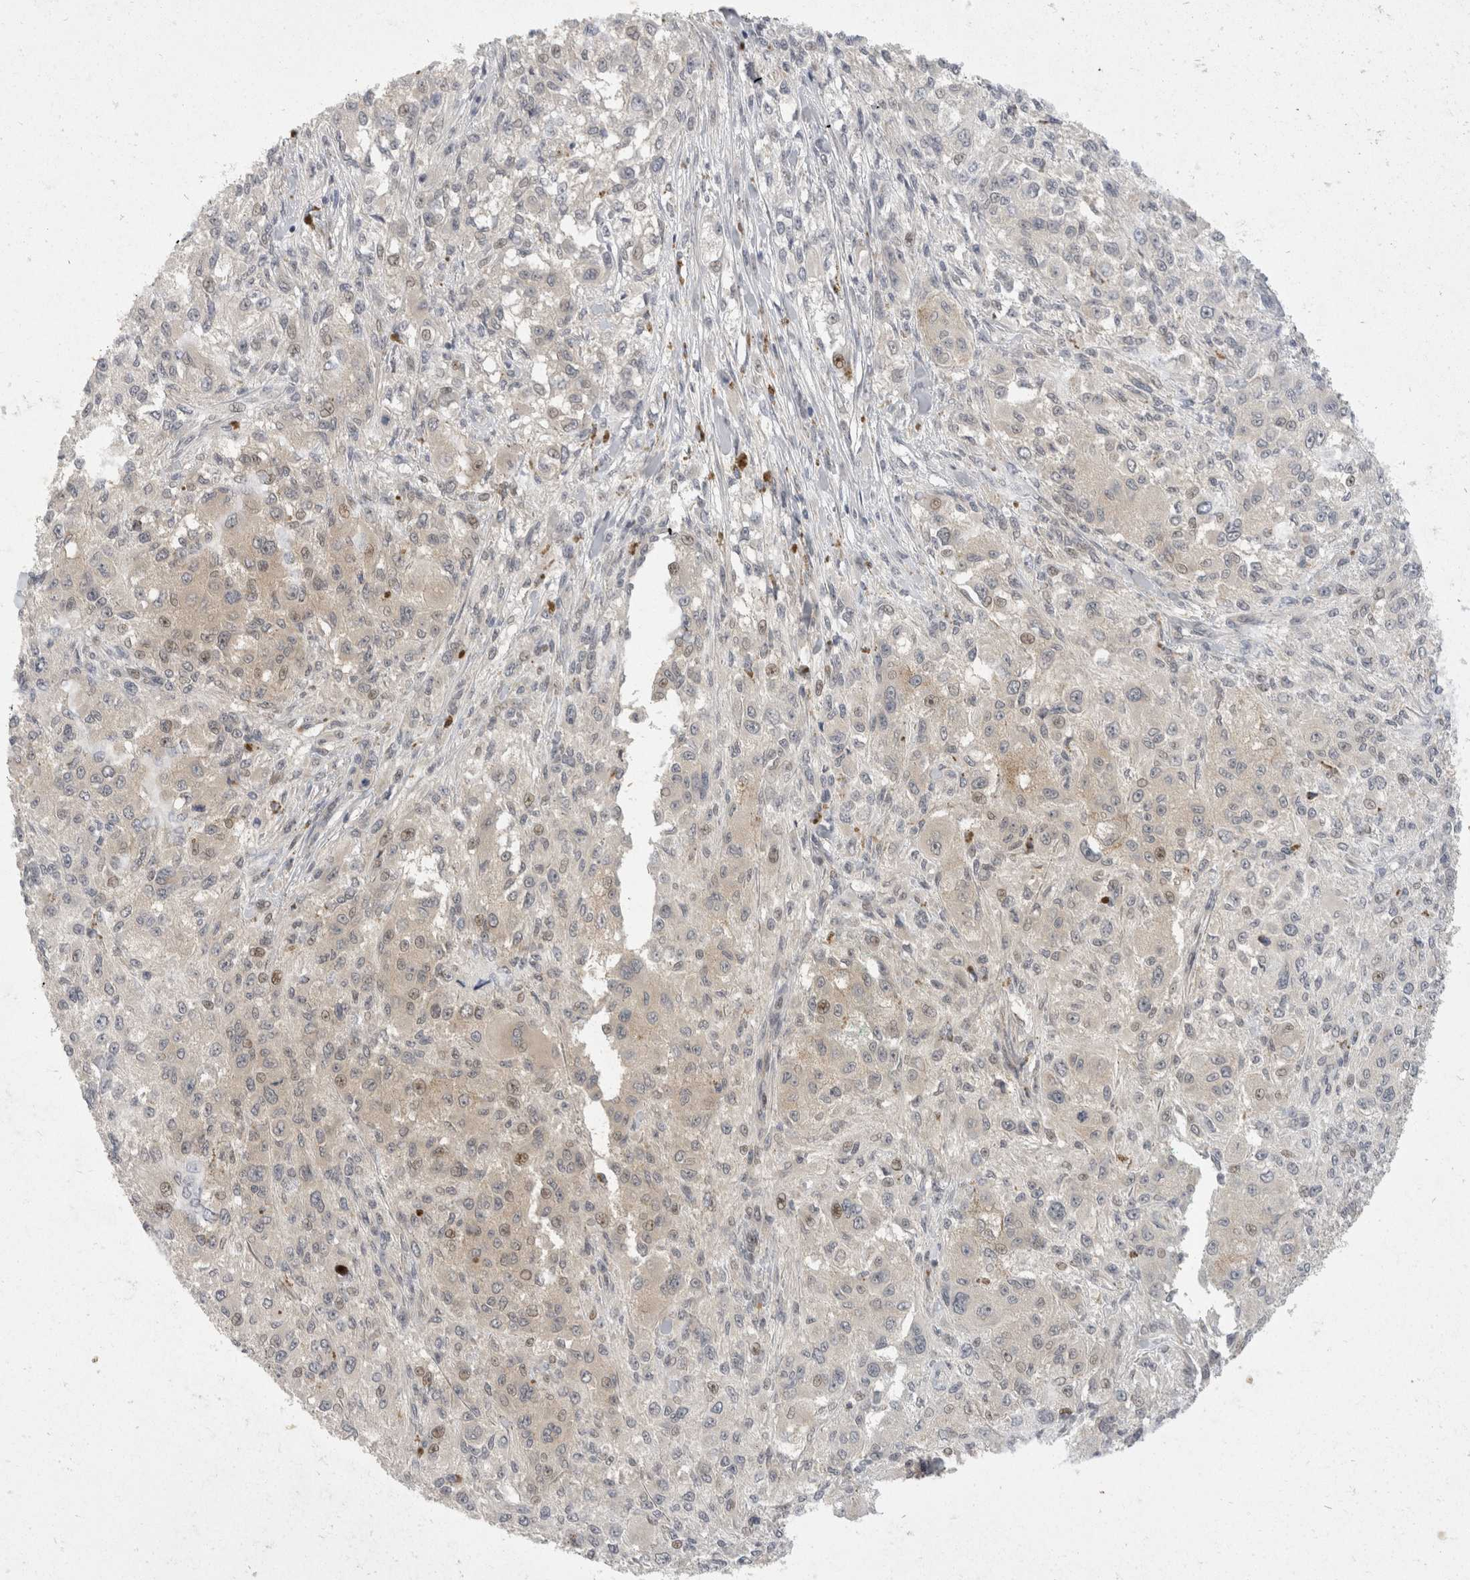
{"staining": {"intensity": "negative", "quantity": "none", "location": "none"}, "tissue": "melanoma", "cell_type": "Tumor cells", "image_type": "cancer", "snomed": [{"axis": "morphology", "description": "Necrosis, NOS"}, {"axis": "morphology", "description": "Malignant melanoma, NOS"}, {"axis": "topography", "description": "Skin"}], "caption": "DAB (3,3'-diaminobenzidine) immunohistochemical staining of human melanoma reveals no significant staining in tumor cells.", "gene": "TOM1L2", "patient": {"sex": "female", "age": 87}}